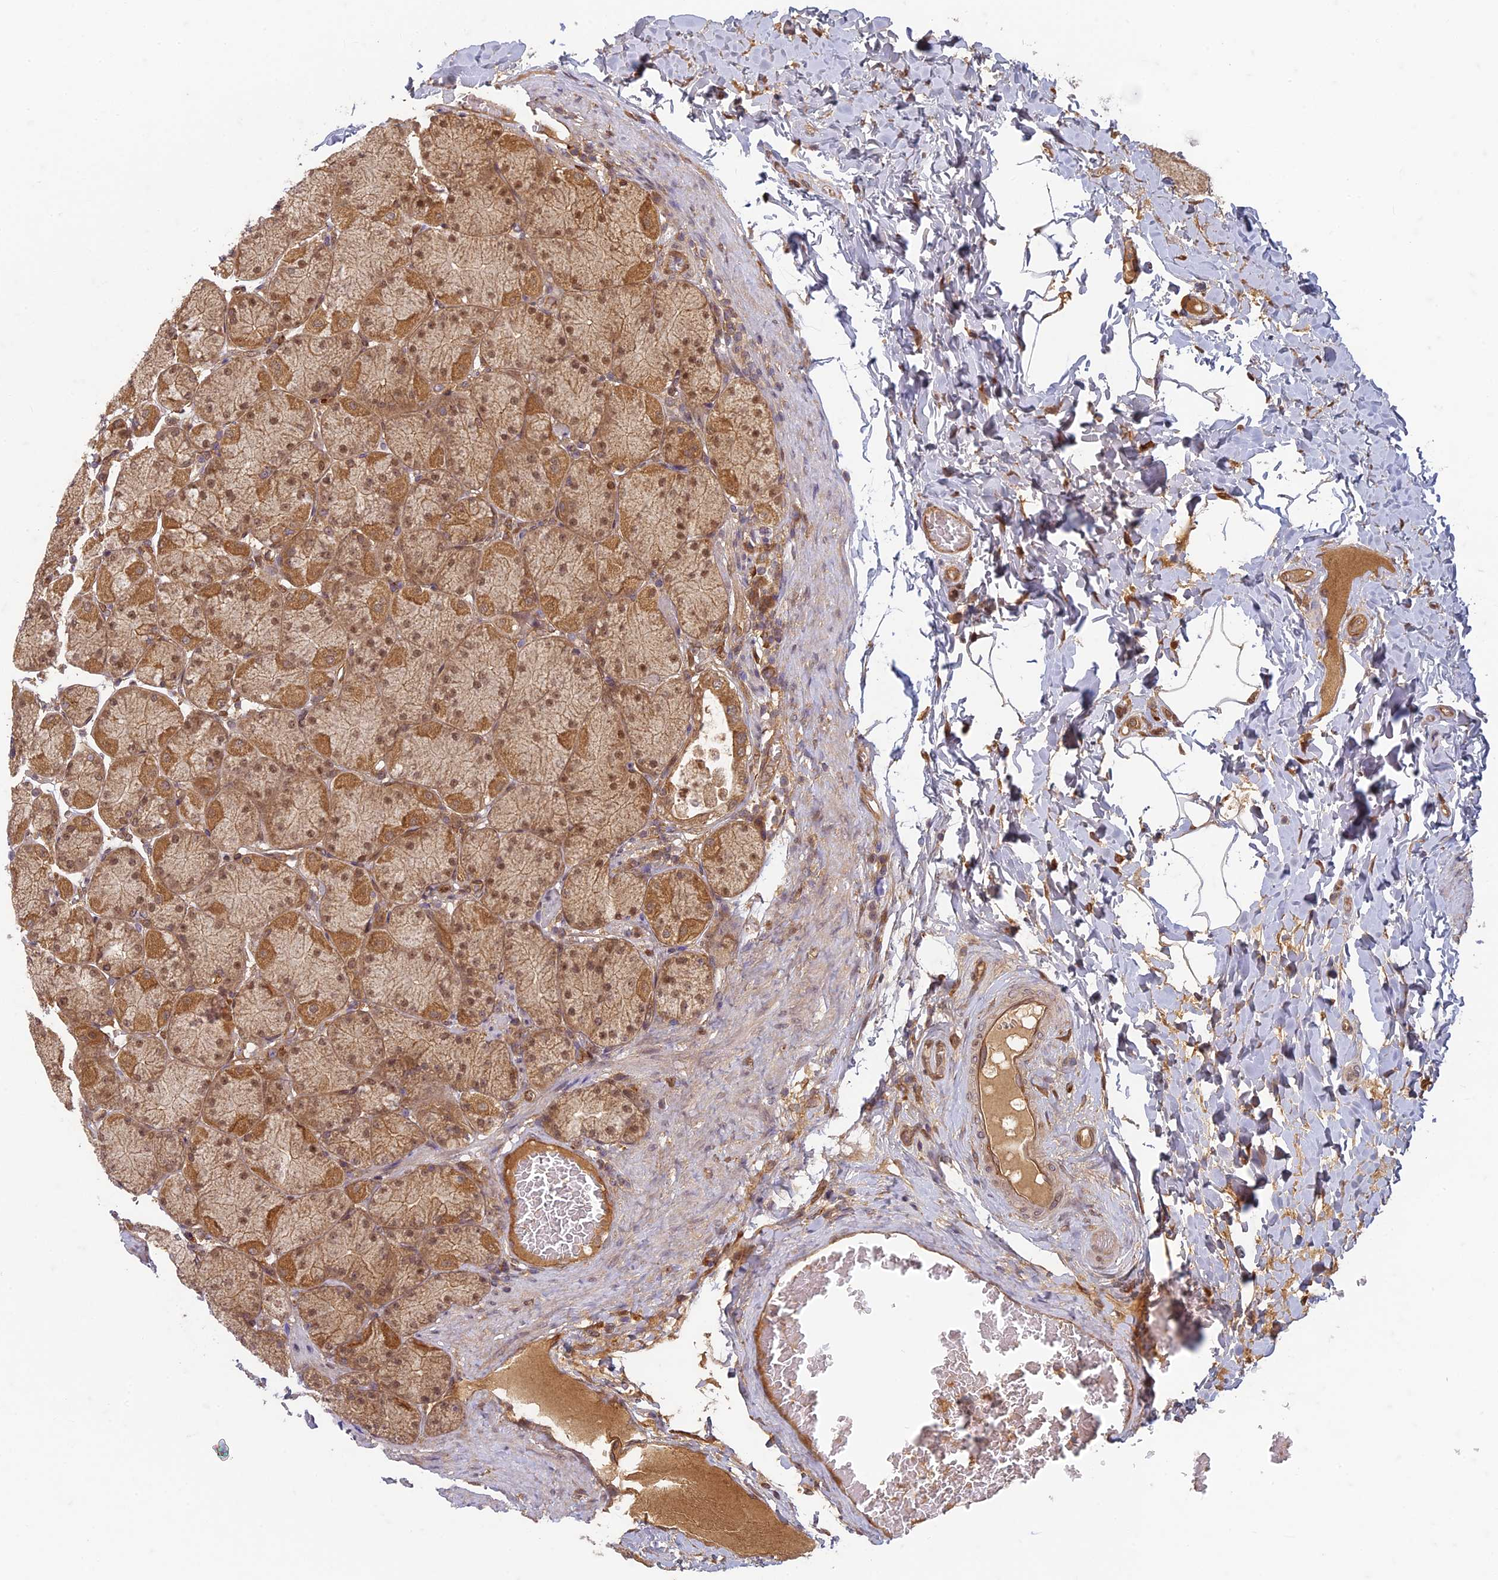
{"staining": {"intensity": "strong", "quantity": ">75%", "location": "cytoplasmic/membranous,nuclear"}, "tissue": "stomach", "cell_type": "Glandular cells", "image_type": "normal", "snomed": [{"axis": "morphology", "description": "Normal tissue, NOS"}, {"axis": "topography", "description": "Stomach, upper"}], "caption": "Immunohistochemical staining of benign human stomach exhibits >75% levels of strong cytoplasmic/membranous,nuclear protein expression in approximately >75% of glandular cells. Using DAB (3,3'-diaminobenzidine) (brown) and hematoxylin (blue) stains, captured at high magnification using brightfield microscopy.", "gene": "TCF25", "patient": {"sex": "female", "age": 56}}